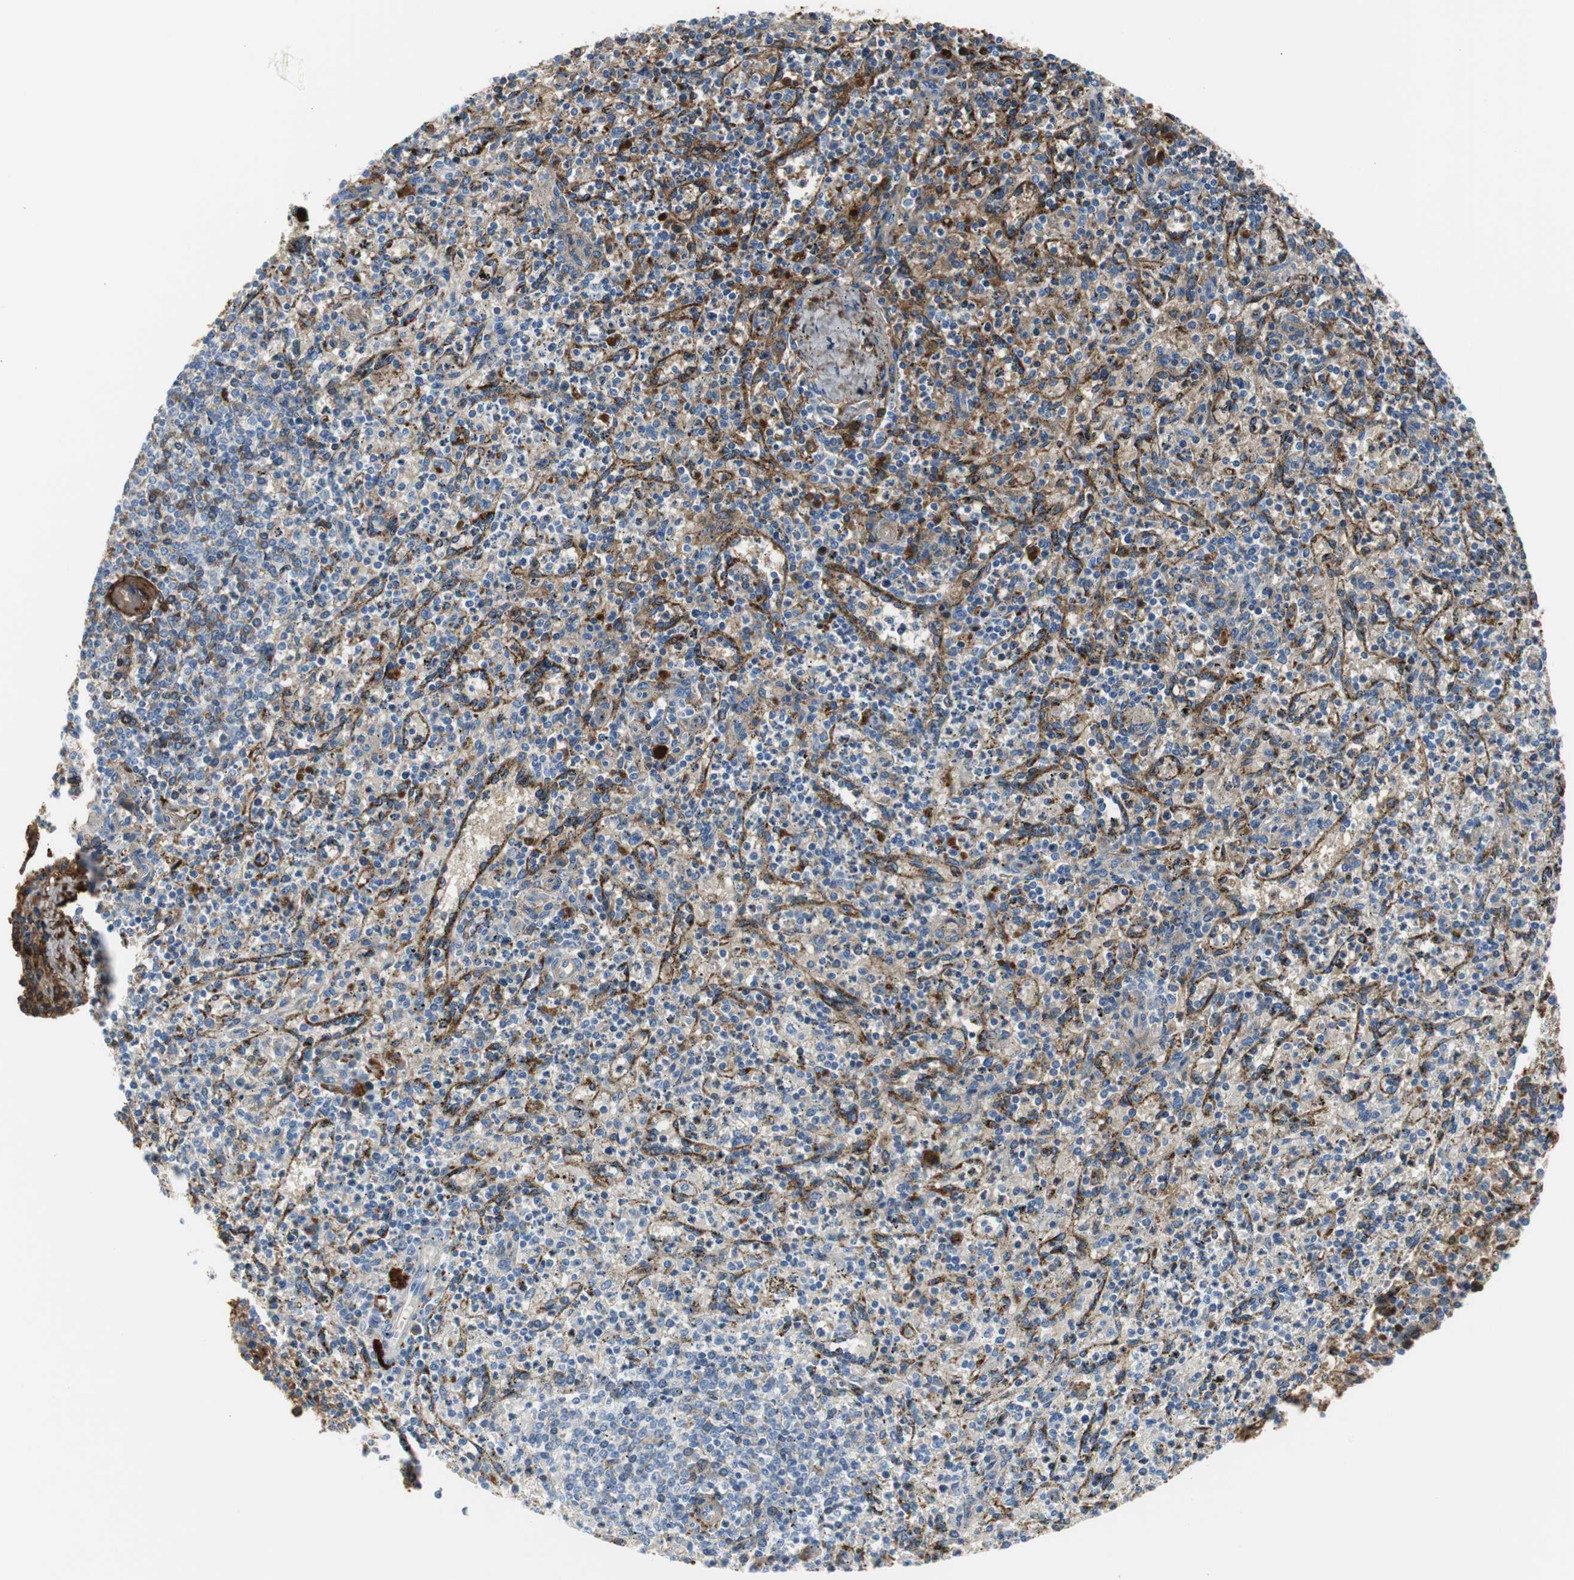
{"staining": {"intensity": "strong", "quantity": "<25%", "location": "cytoplasmic/membranous"}, "tissue": "spleen", "cell_type": "Cells in red pulp", "image_type": "normal", "snomed": [{"axis": "morphology", "description": "Normal tissue, NOS"}, {"axis": "topography", "description": "Spleen"}], "caption": "Protein expression analysis of unremarkable spleen shows strong cytoplasmic/membranous staining in approximately <25% of cells in red pulp.", "gene": "APCS", "patient": {"sex": "male", "age": 72}}